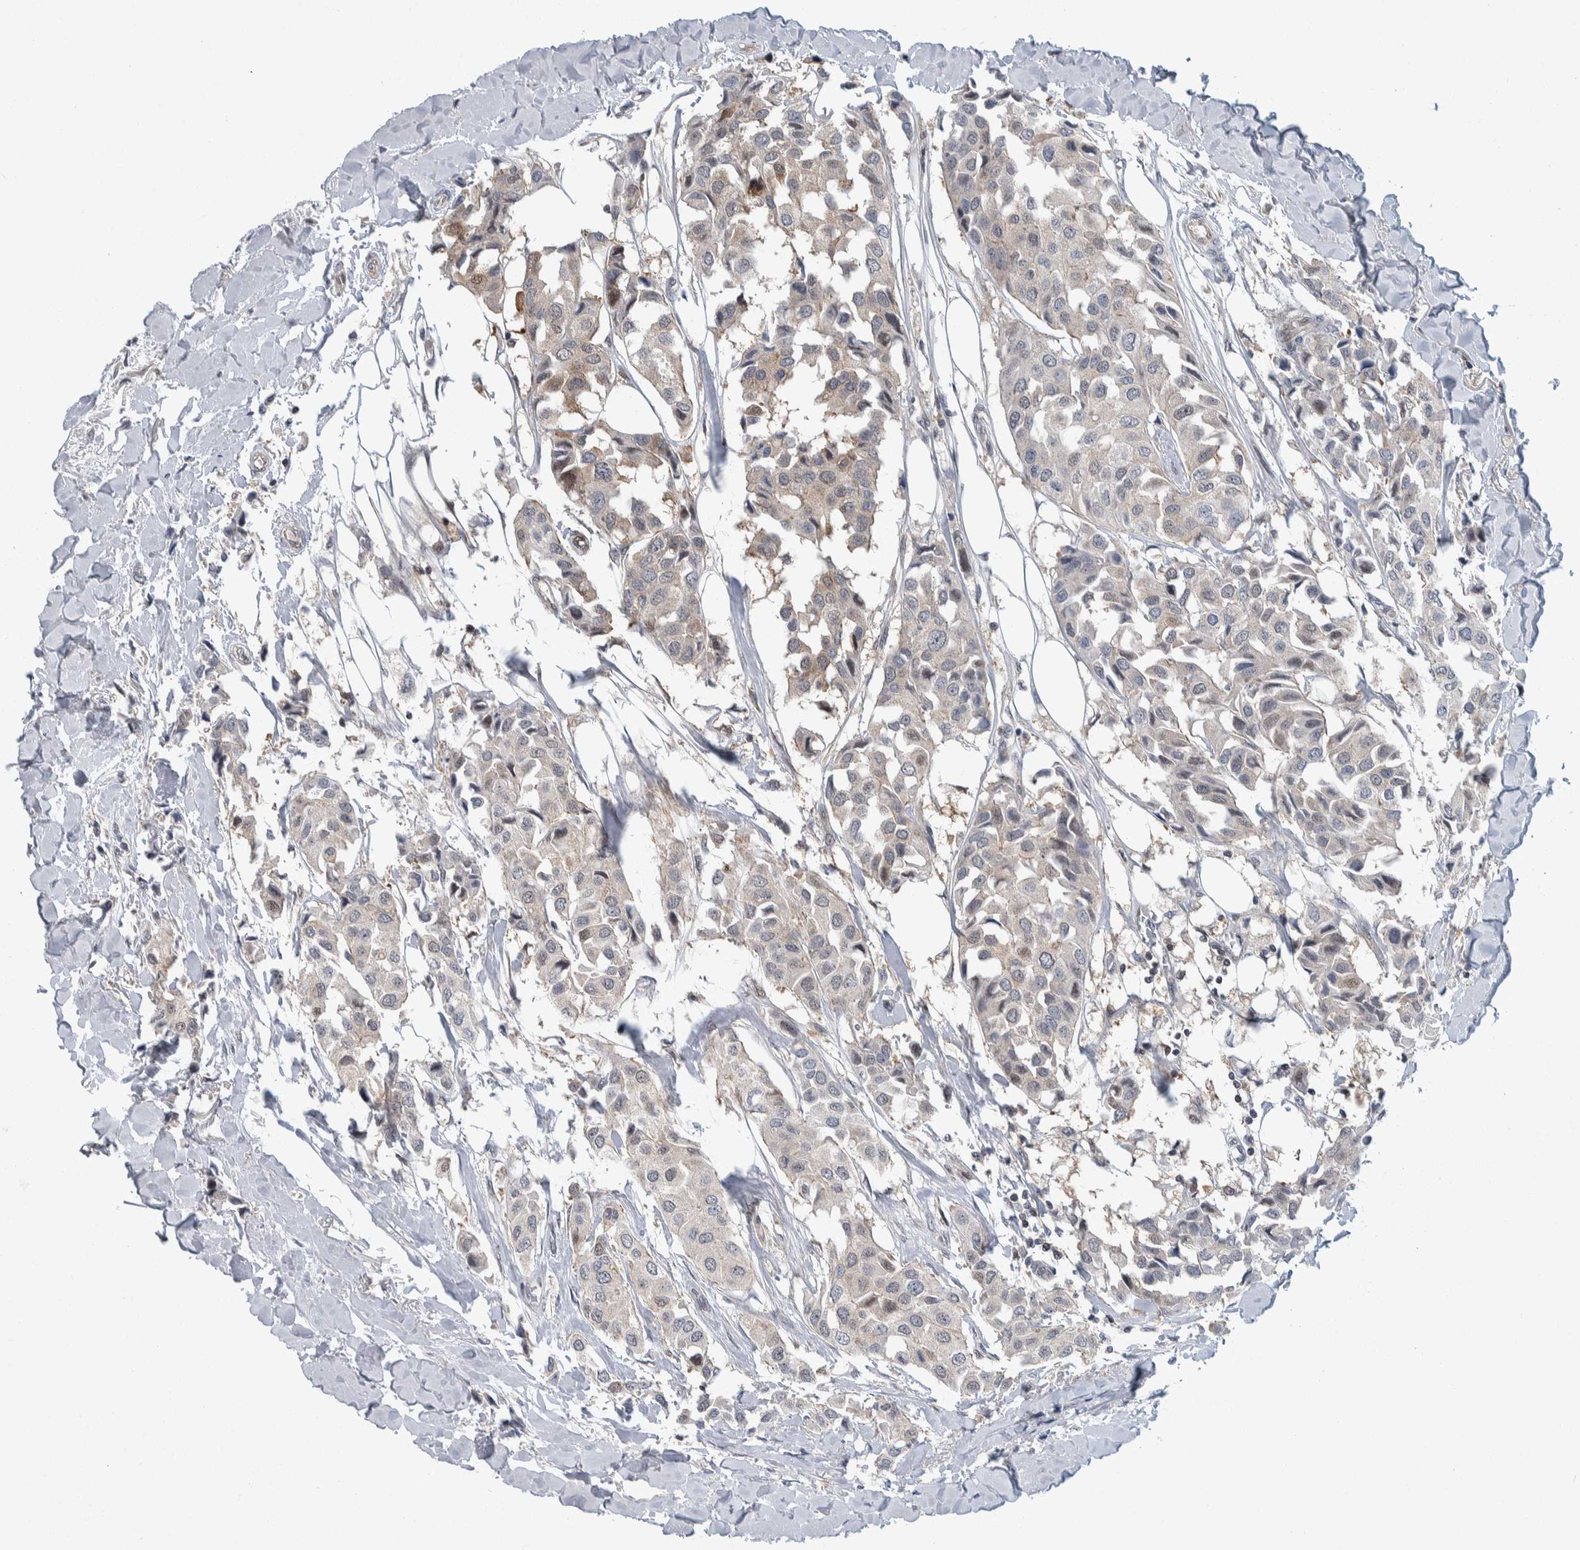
{"staining": {"intensity": "negative", "quantity": "none", "location": "none"}, "tissue": "breast cancer", "cell_type": "Tumor cells", "image_type": "cancer", "snomed": [{"axis": "morphology", "description": "Duct carcinoma"}, {"axis": "topography", "description": "Breast"}], "caption": "Immunohistochemistry (IHC) photomicrograph of neoplastic tissue: breast cancer stained with DAB (3,3'-diaminobenzidine) exhibits no significant protein expression in tumor cells. (Stains: DAB immunohistochemistry with hematoxylin counter stain, Microscopy: brightfield microscopy at high magnification).", "gene": "PTPA", "patient": {"sex": "female", "age": 80}}